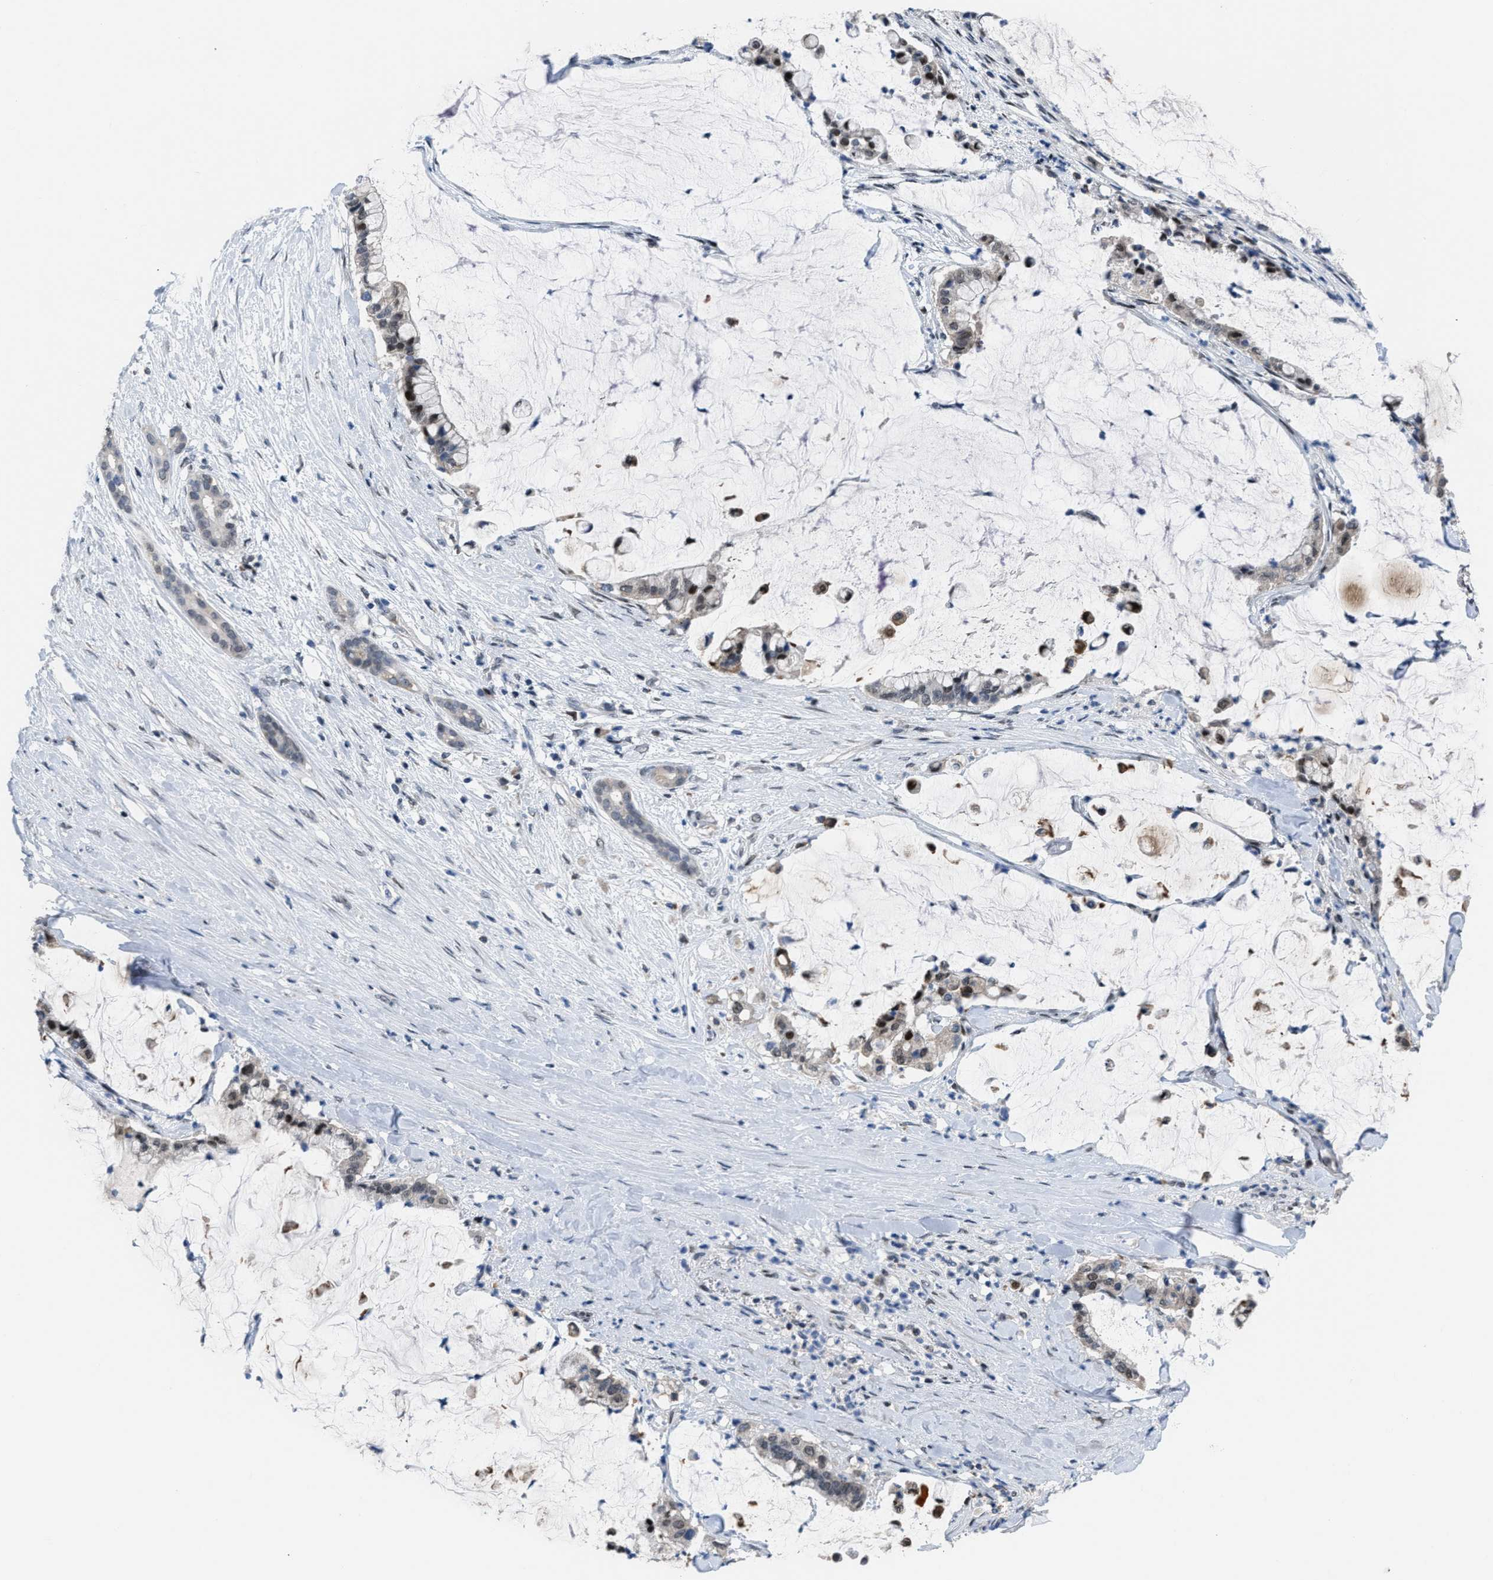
{"staining": {"intensity": "weak", "quantity": "25%-75%", "location": "nuclear"}, "tissue": "pancreatic cancer", "cell_type": "Tumor cells", "image_type": "cancer", "snomed": [{"axis": "morphology", "description": "Adenocarcinoma, NOS"}, {"axis": "topography", "description": "Pancreas"}], "caption": "Pancreatic adenocarcinoma stained for a protein (brown) demonstrates weak nuclear positive staining in approximately 25%-75% of tumor cells.", "gene": "SETDB1", "patient": {"sex": "male", "age": 41}}